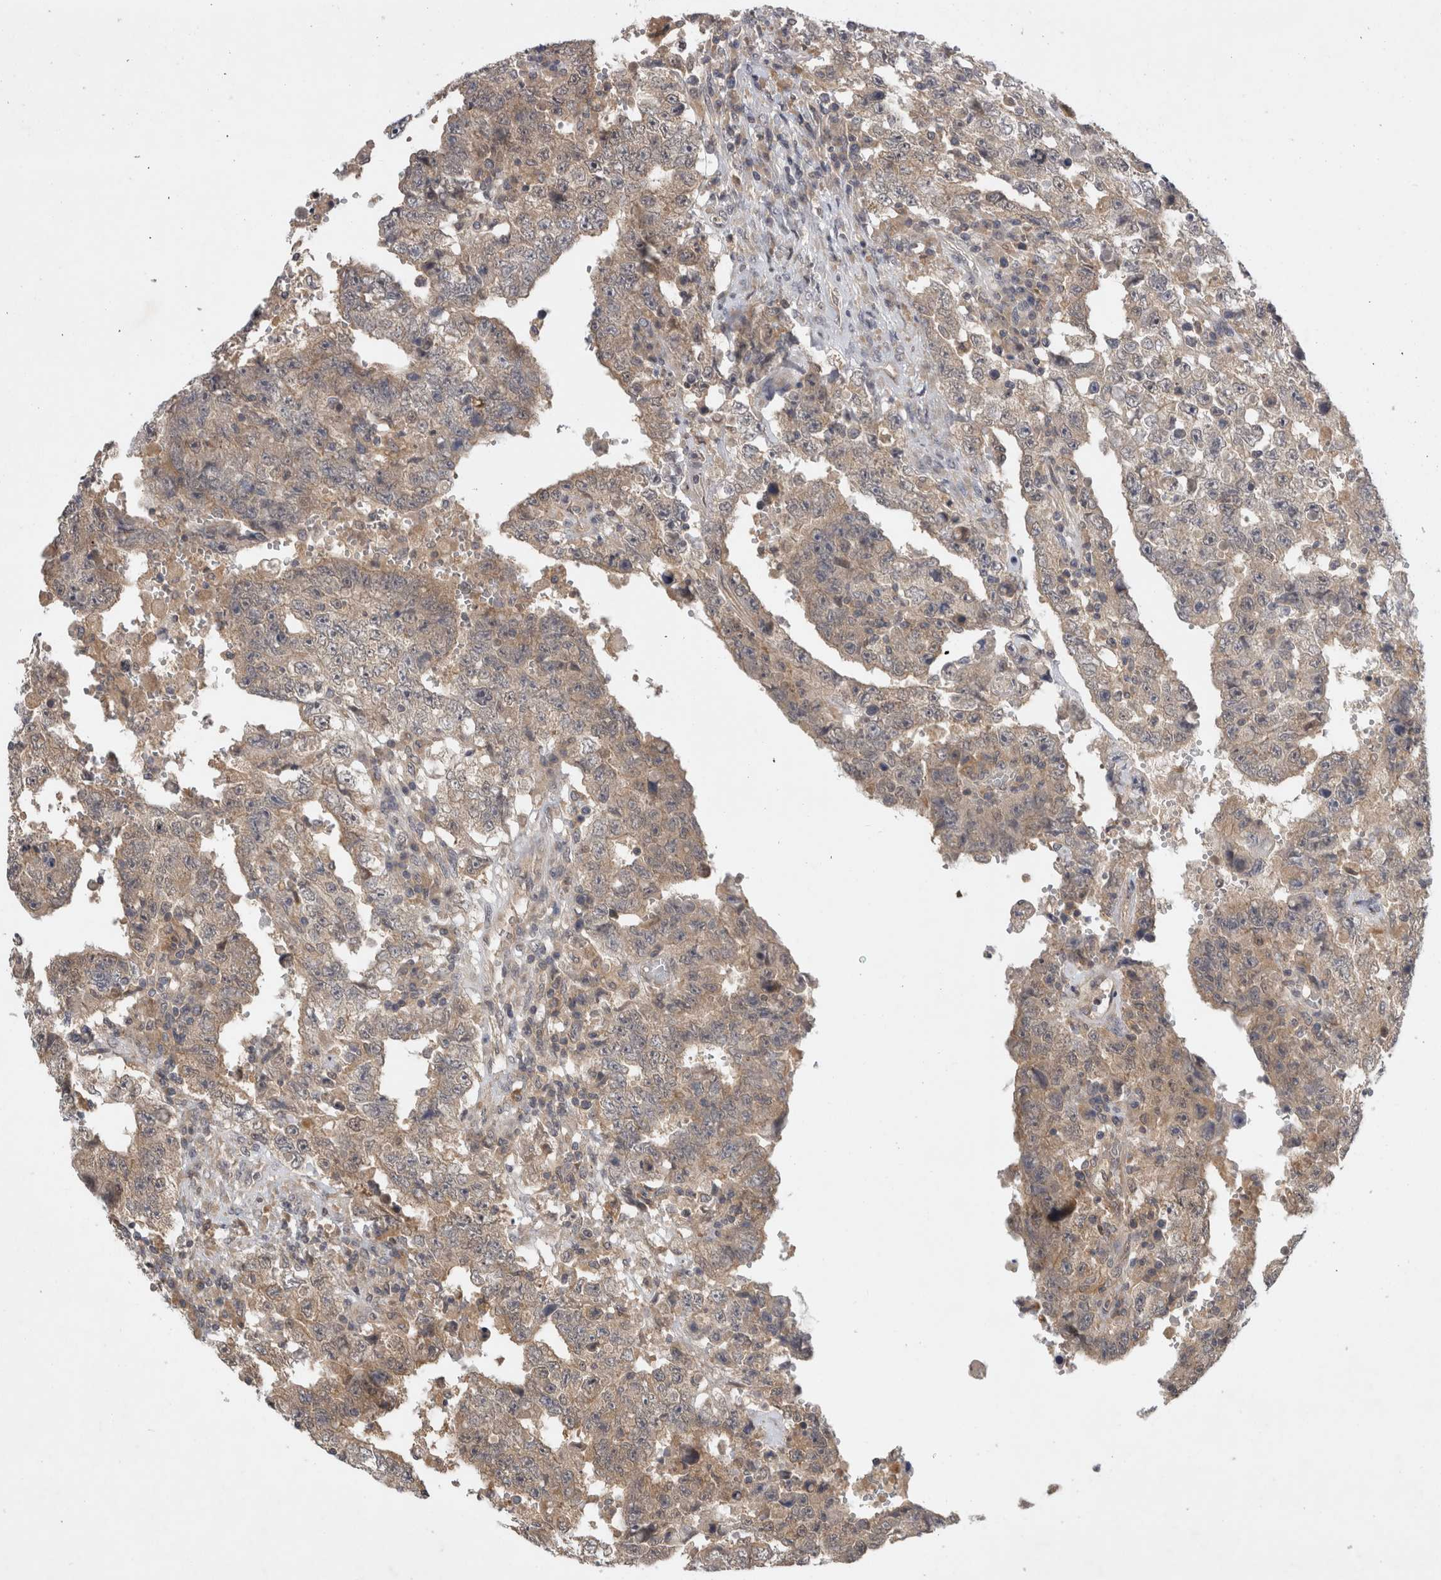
{"staining": {"intensity": "weak", "quantity": "25%-75%", "location": "cytoplasmic/membranous"}, "tissue": "testis cancer", "cell_type": "Tumor cells", "image_type": "cancer", "snomed": [{"axis": "morphology", "description": "Carcinoma, Embryonal, NOS"}, {"axis": "topography", "description": "Testis"}], "caption": "IHC (DAB (3,3'-diaminobenzidine)) staining of testis embryonal carcinoma demonstrates weak cytoplasmic/membranous protein expression in approximately 25%-75% of tumor cells.", "gene": "AASDHPPT", "patient": {"sex": "male", "age": 26}}